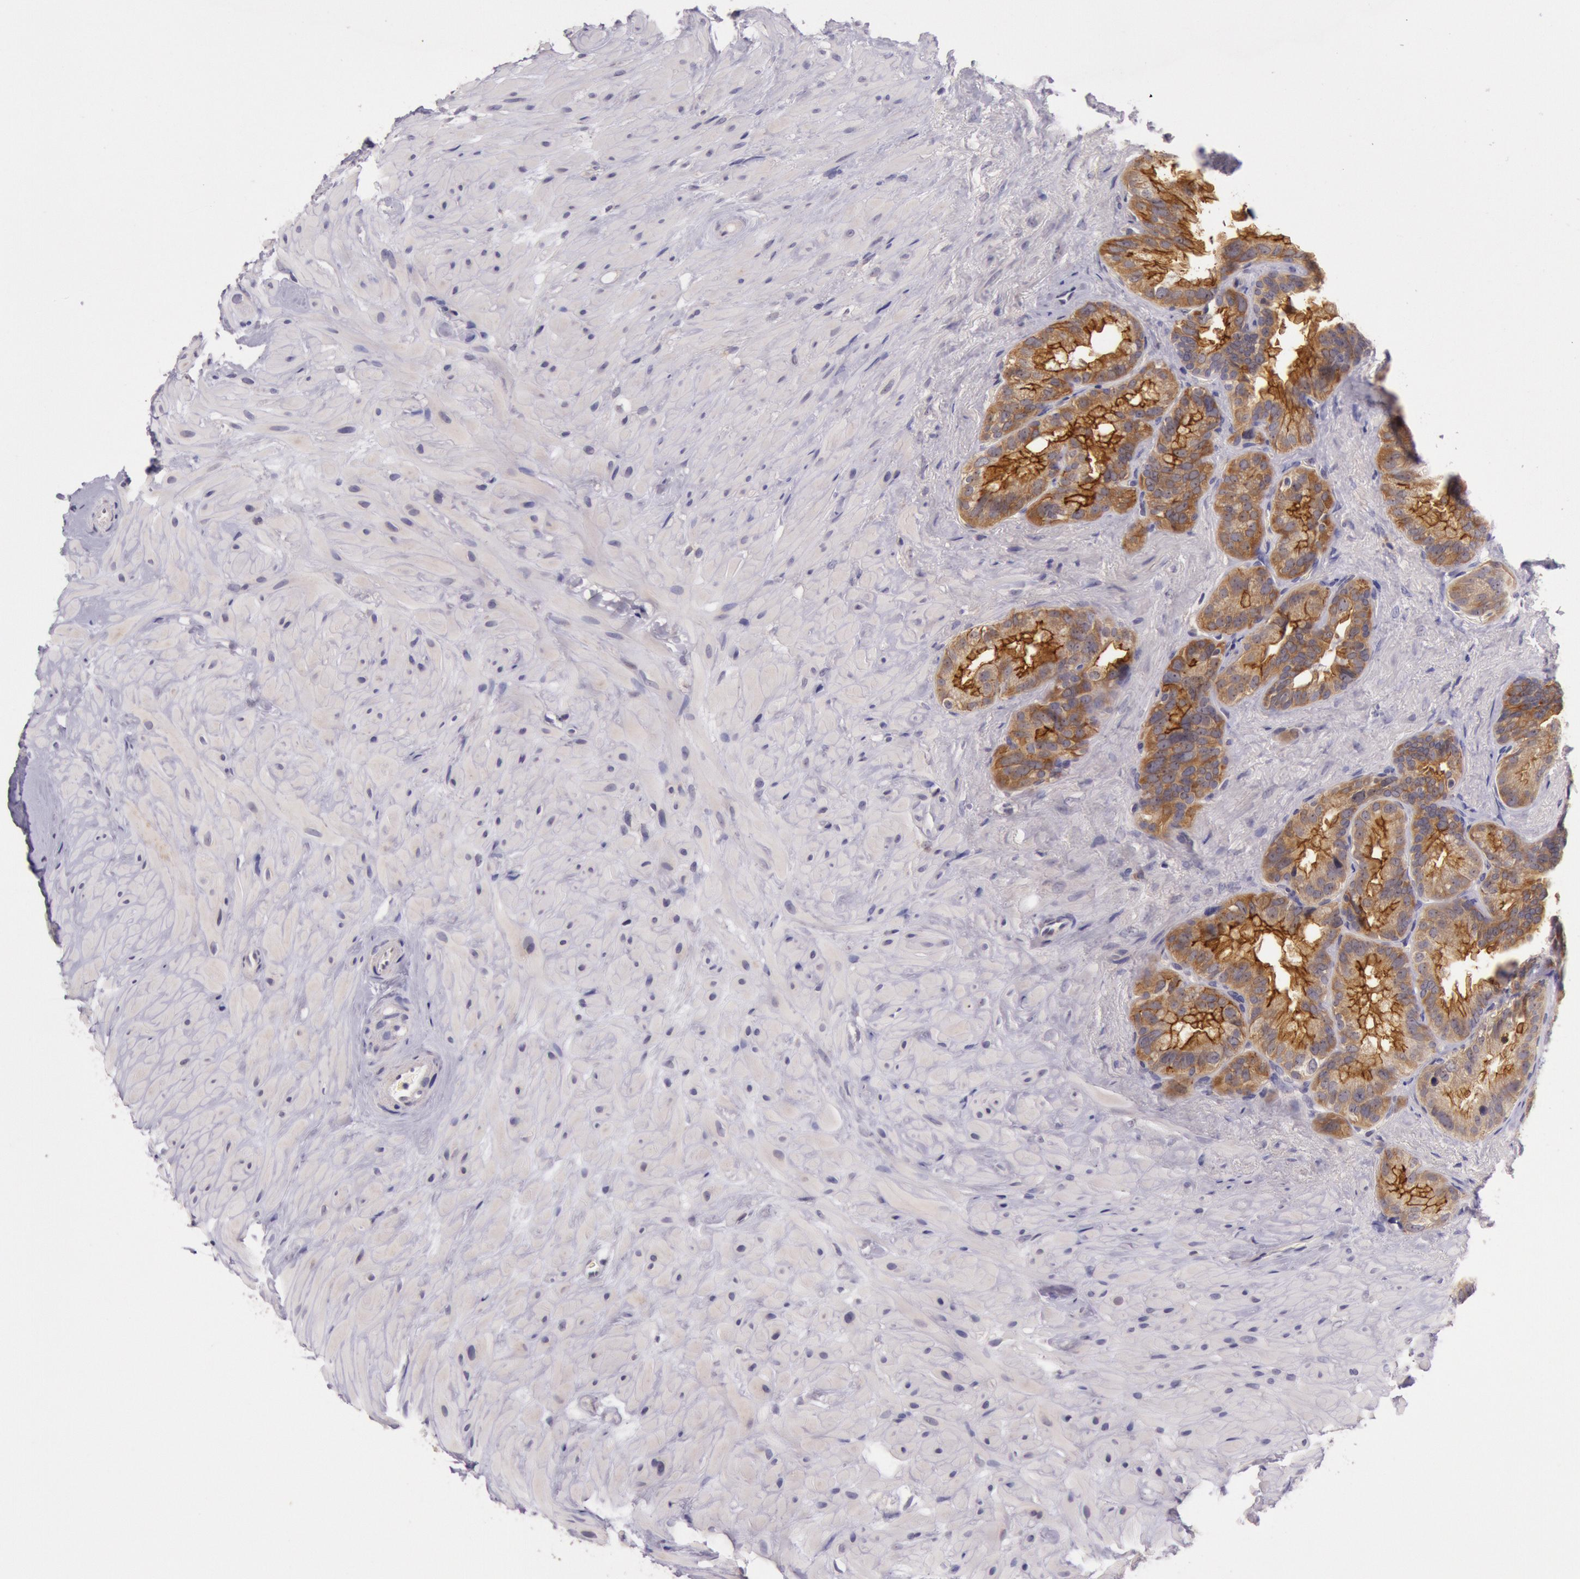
{"staining": {"intensity": "strong", "quantity": ">75%", "location": "cytoplasmic/membranous"}, "tissue": "seminal vesicle", "cell_type": "Glandular cells", "image_type": "normal", "snomed": [{"axis": "morphology", "description": "Normal tissue, NOS"}, {"axis": "topography", "description": "Prostate"}, {"axis": "topography", "description": "Seminal veicle"}], "caption": "The histopathology image displays staining of normal seminal vesicle, revealing strong cytoplasmic/membranous protein expression (brown color) within glandular cells. Nuclei are stained in blue.", "gene": "CDK16", "patient": {"sex": "male", "age": 63}}